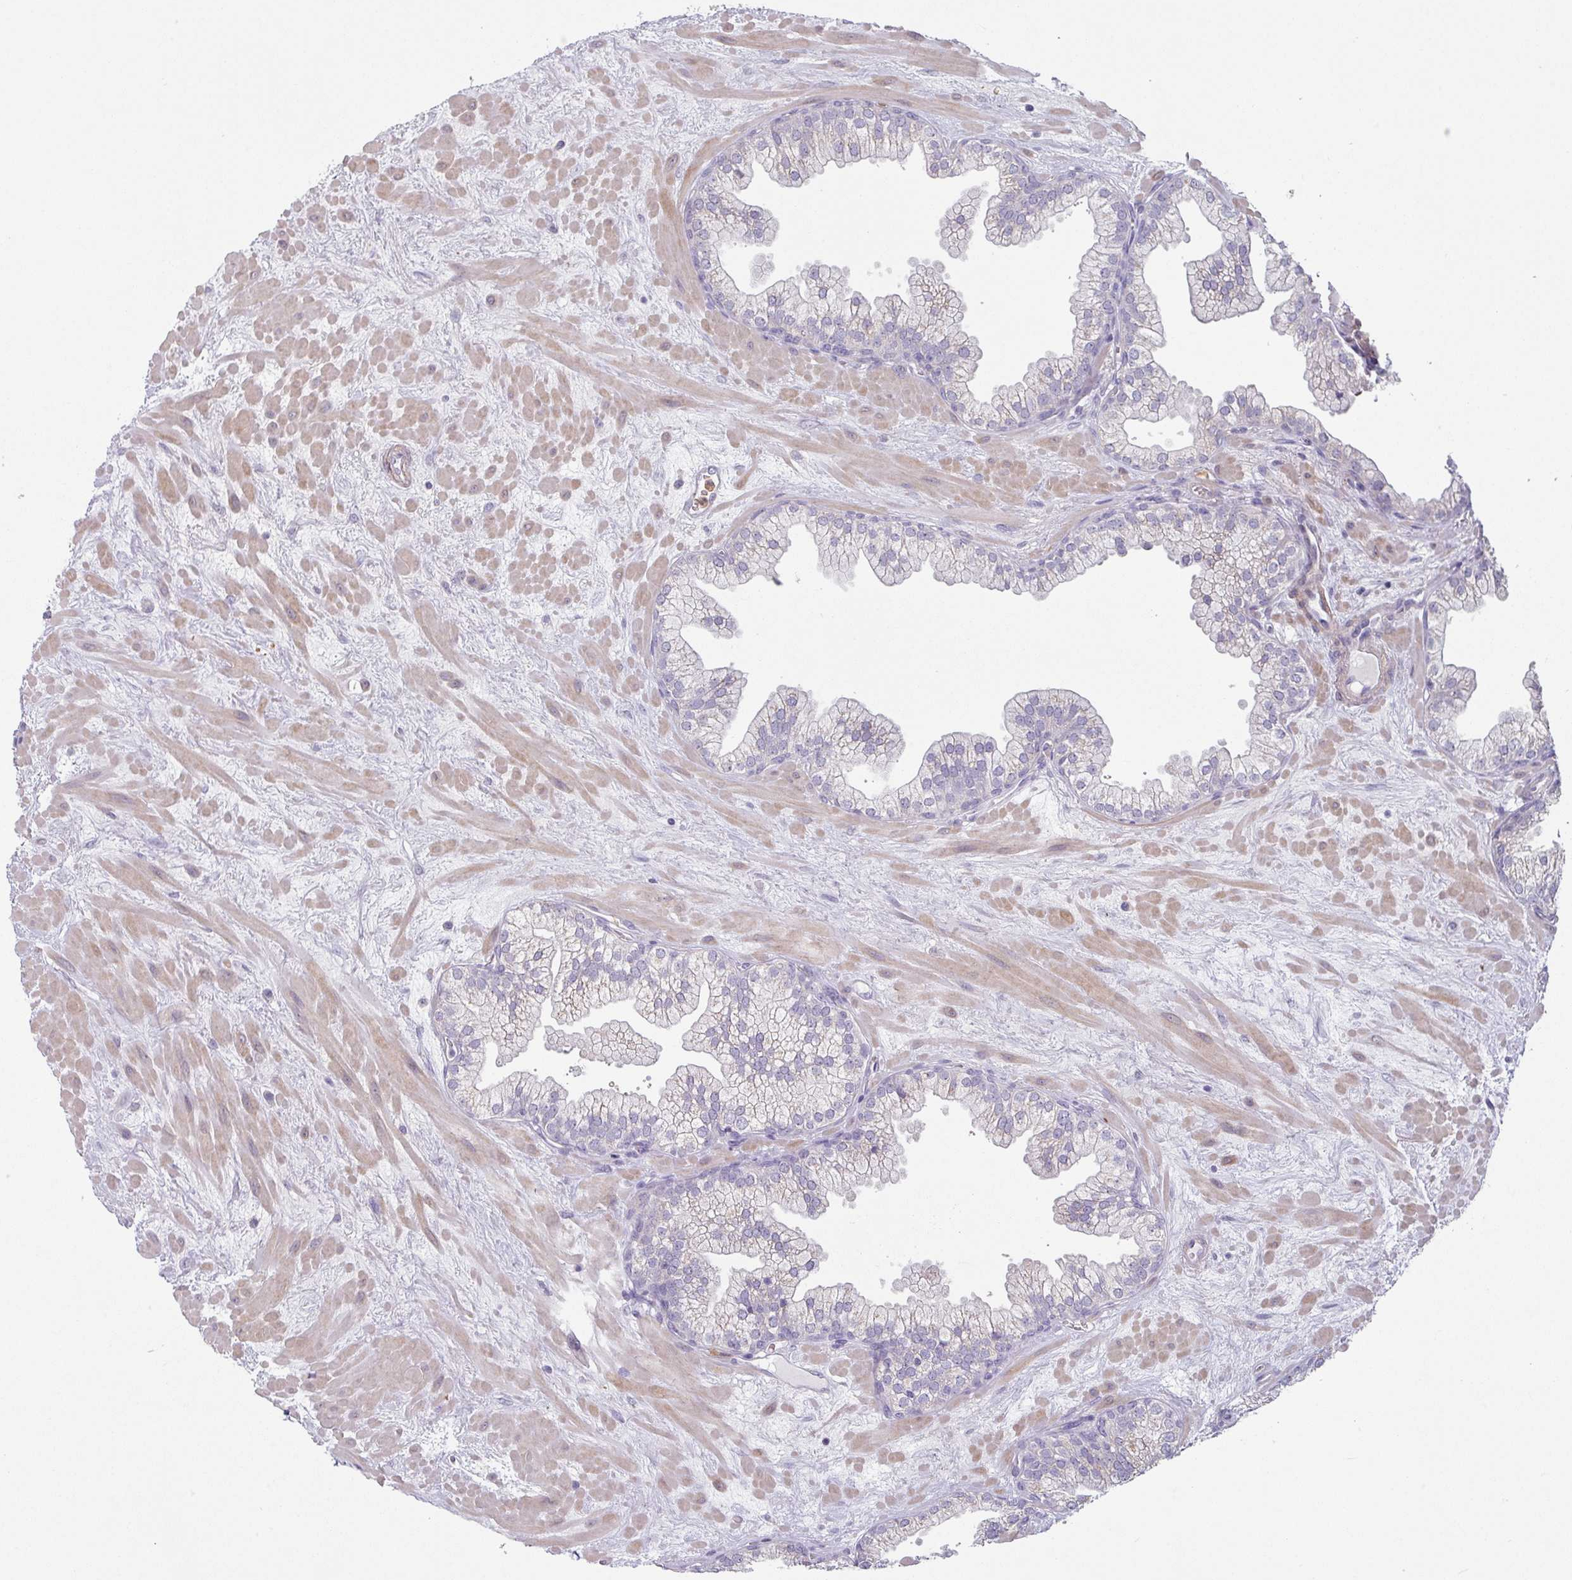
{"staining": {"intensity": "negative", "quantity": "none", "location": "none"}, "tissue": "prostate", "cell_type": "Glandular cells", "image_type": "normal", "snomed": [{"axis": "morphology", "description": "Normal tissue, NOS"}, {"axis": "topography", "description": "Prostate"}, {"axis": "topography", "description": "Peripheral nerve tissue"}], "caption": "A micrograph of human prostate is negative for staining in glandular cells. (Brightfield microscopy of DAB (3,3'-diaminobenzidine) immunohistochemistry (IHC) at high magnification).", "gene": "MAGEC3", "patient": {"sex": "male", "age": 61}}